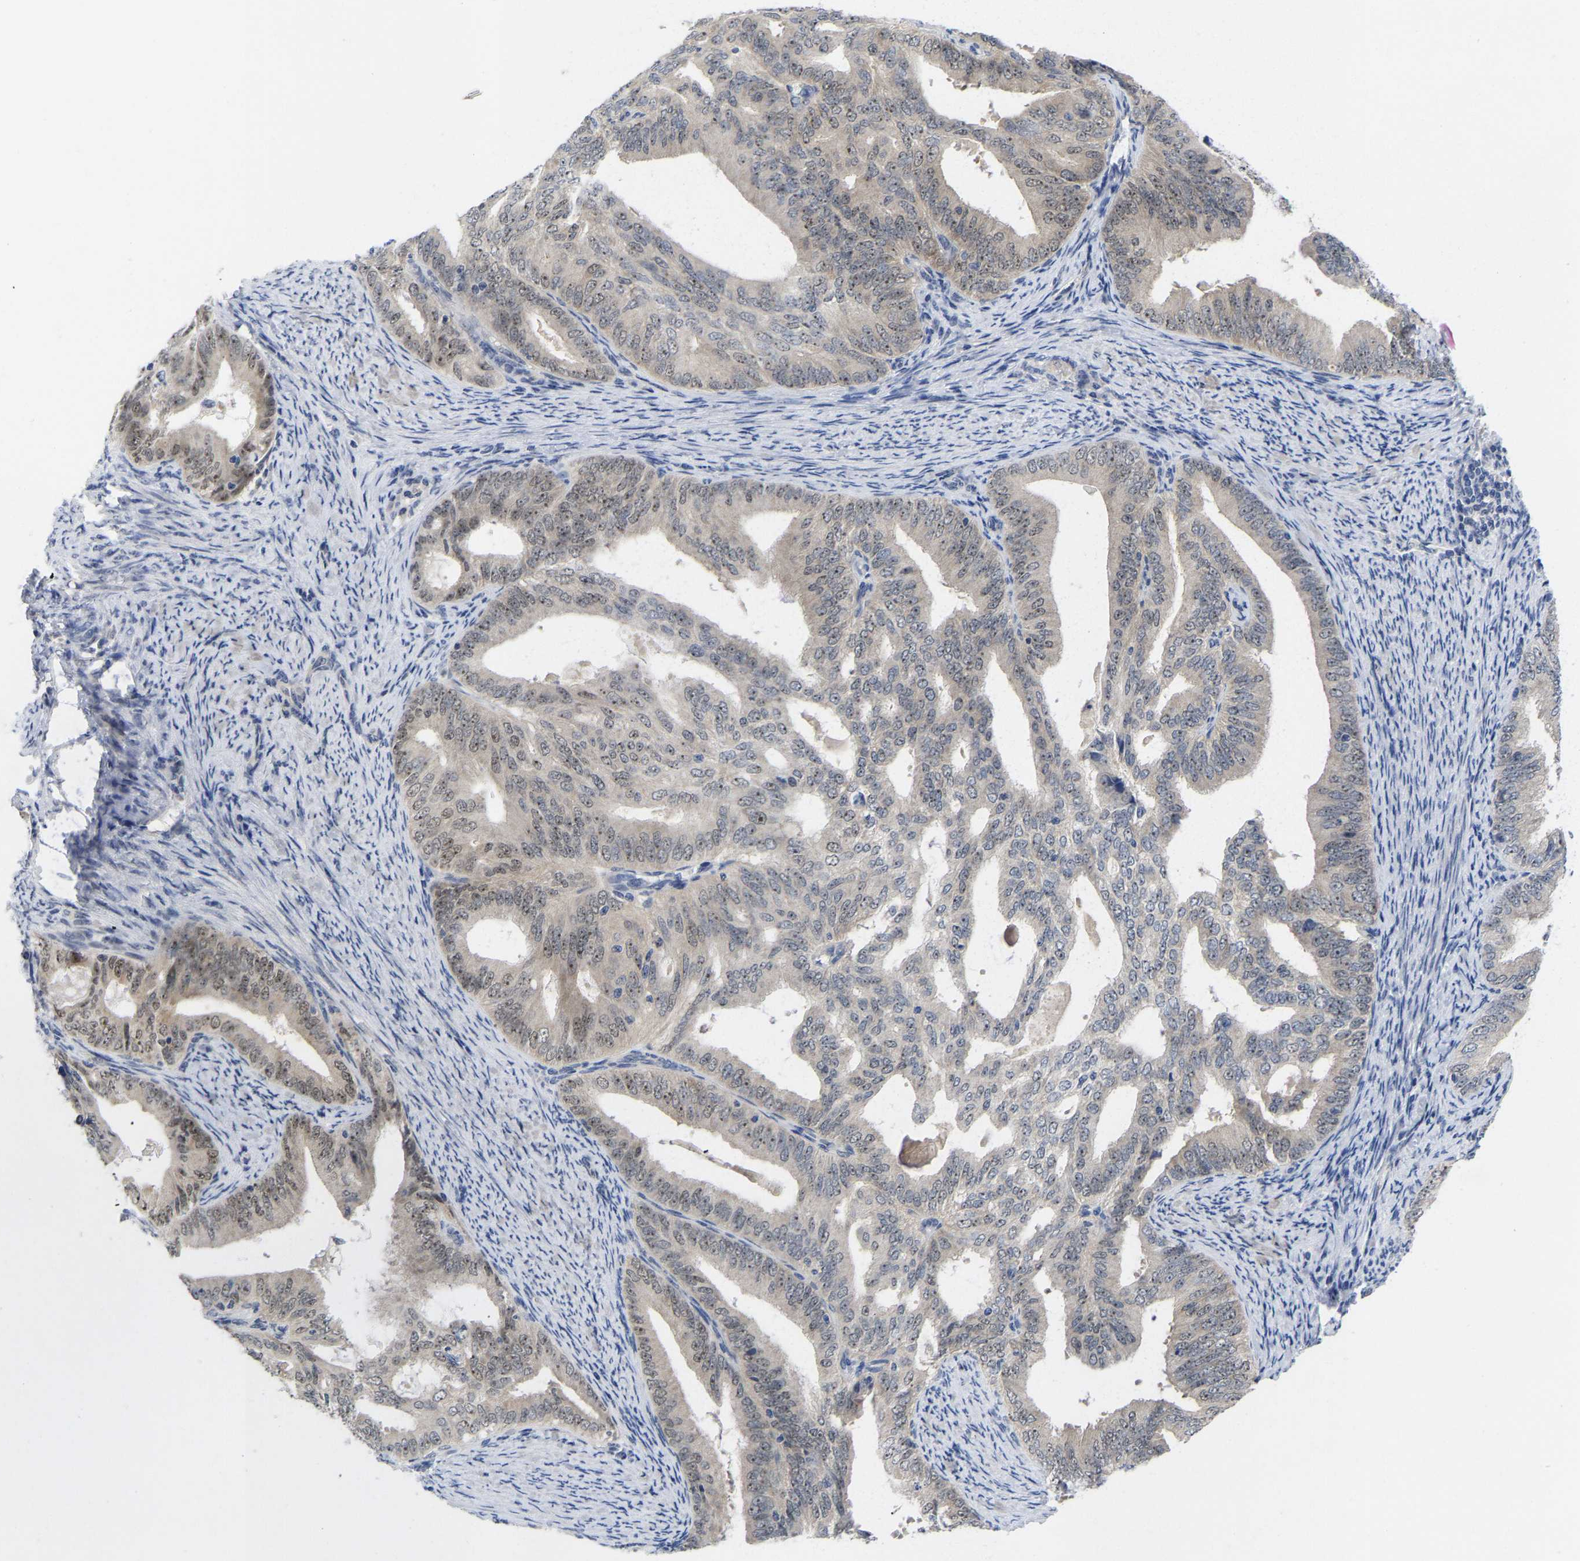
{"staining": {"intensity": "weak", "quantity": "<25%", "location": "nuclear"}, "tissue": "endometrial cancer", "cell_type": "Tumor cells", "image_type": "cancer", "snomed": [{"axis": "morphology", "description": "Adenocarcinoma, NOS"}, {"axis": "topography", "description": "Endometrium"}], "caption": "This micrograph is of endometrial adenocarcinoma stained with immunohistochemistry (IHC) to label a protein in brown with the nuclei are counter-stained blue. There is no positivity in tumor cells.", "gene": "NLE1", "patient": {"sex": "female", "age": 58}}